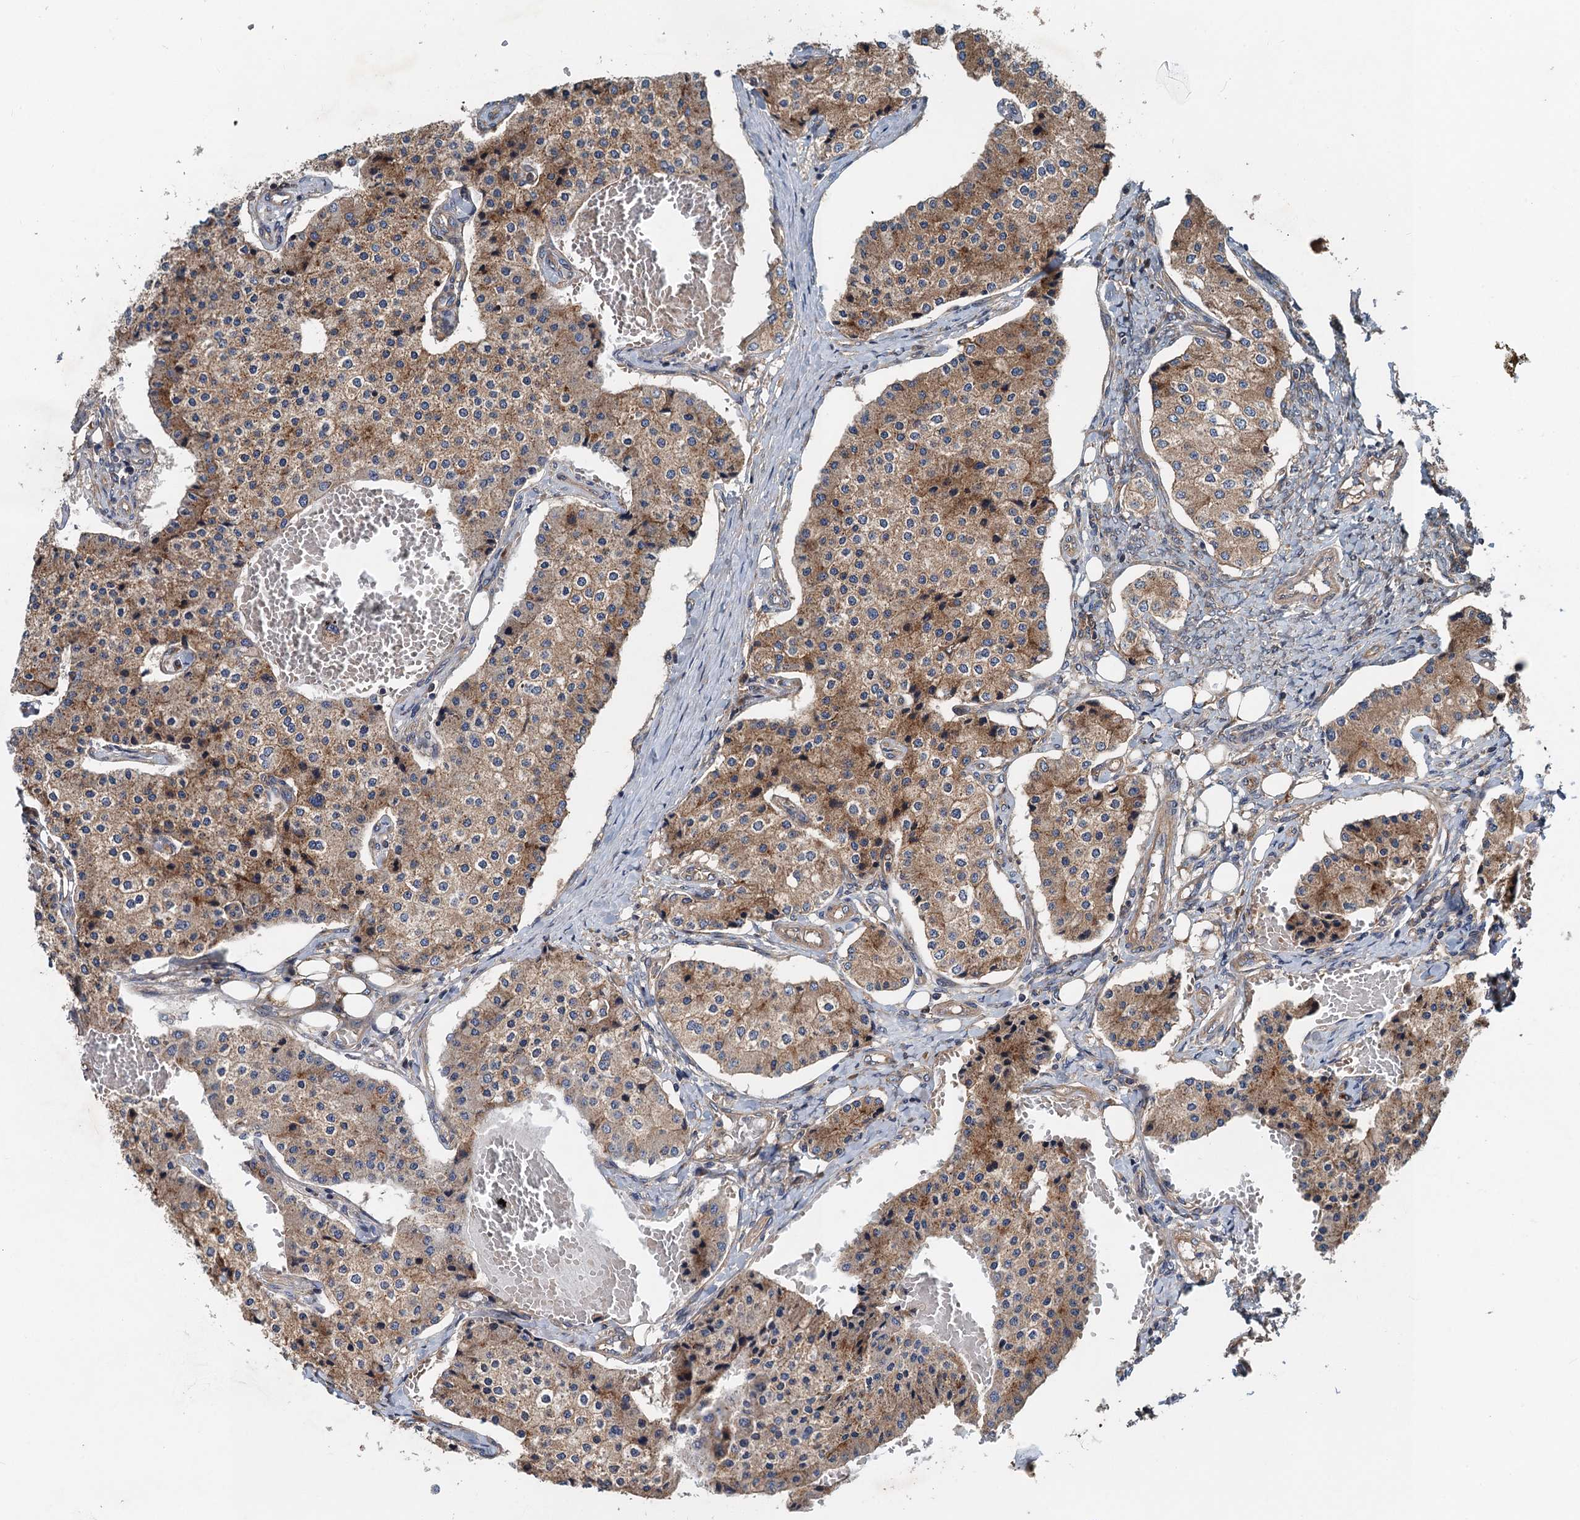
{"staining": {"intensity": "moderate", "quantity": ">75%", "location": "cytoplasmic/membranous"}, "tissue": "carcinoid", "cell_type": "Tumor cells", "image_type": "cancer", "snomed": [{"axis": "morphology", "description": "Carcinoid, malignant, NOS"}, {"axis": "topography", "description": "Colon"}], "caption": "The image displays immunohistochemical staining of carcinoid (malignant). There is moderate cytoplasmic/membranous expression is present in about >75% of tumor cells.", "gene": "COG3", "patient": {"sex": "female", "age": 52}}